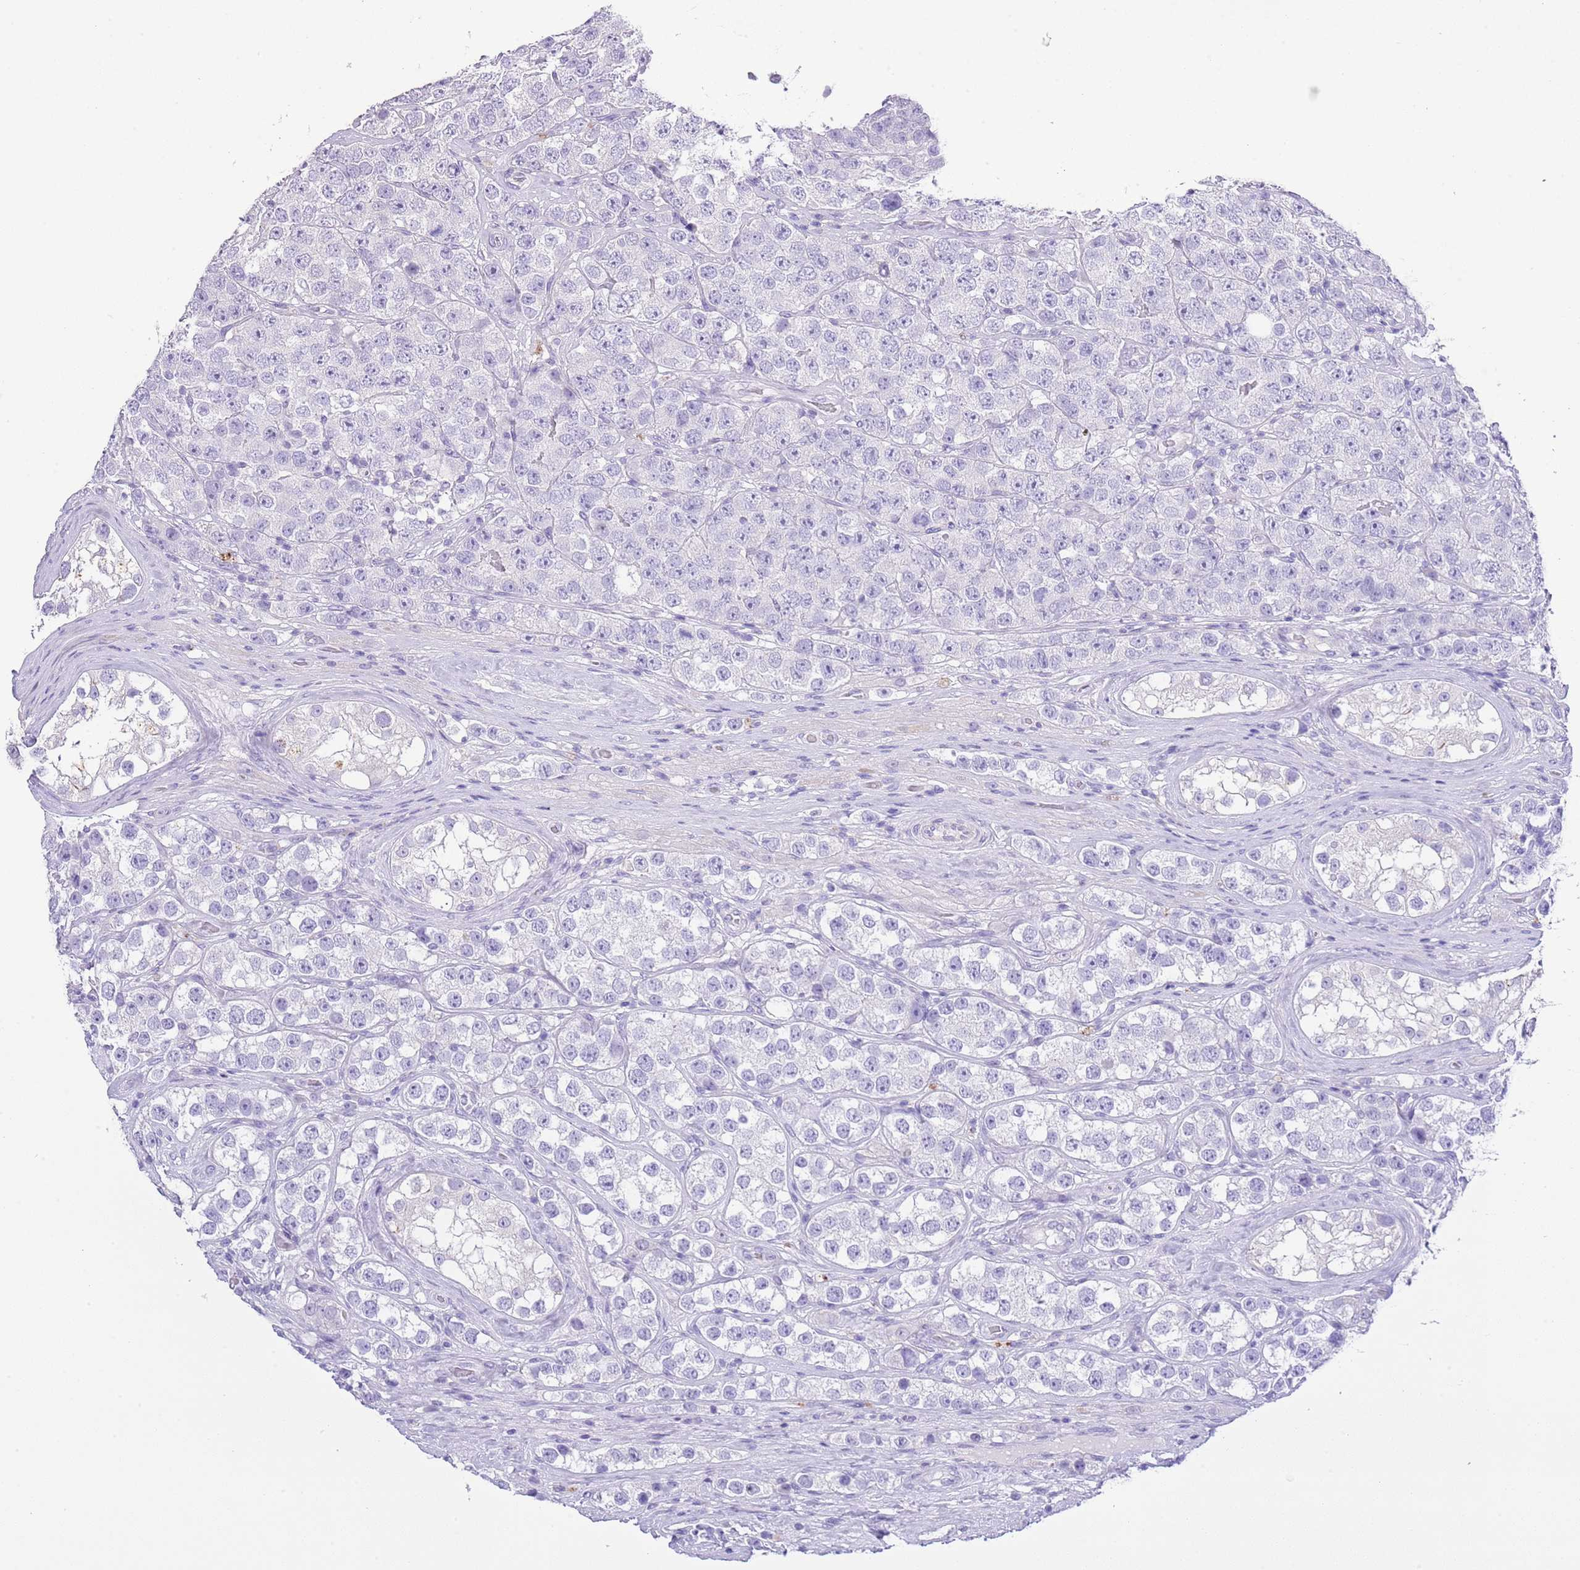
{"staining": {"intensity": "negative", "quantity": "none", "location": "none"}, "tissue": "testis cancer", "cell_type": "Tumor cells", "image_type": "cancer", "snomed": [{"axis": "morphology", "description": "Seminoma, NOS"}, {"axis": "topography", "description": "Testis"}], "caption": "Tumor cells show no significant protein positivity in seminoma (testis).", "gene": "OR2Z1", "patient": {"sex": "male", "age": 28}}